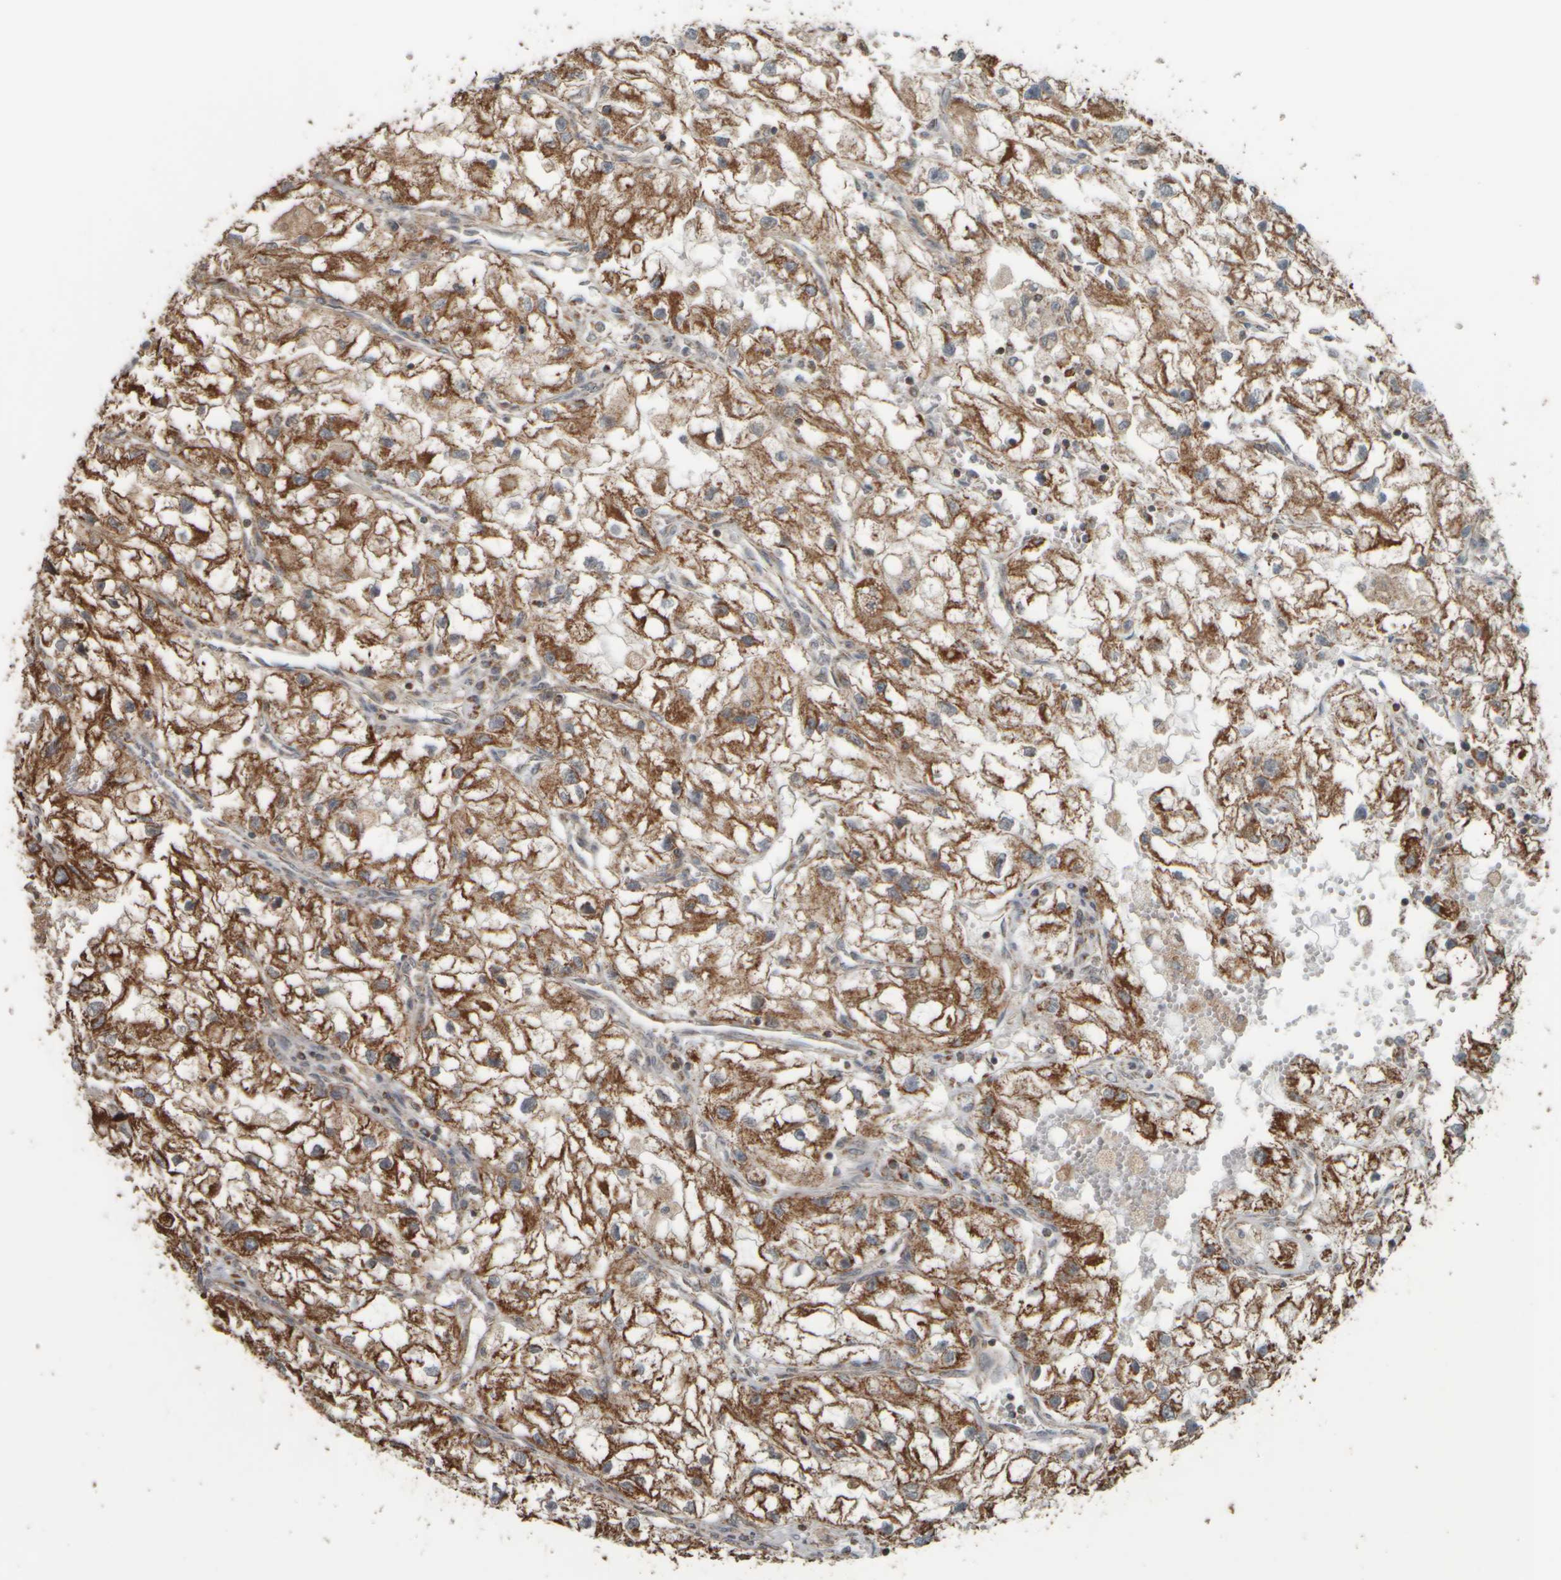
{"staining": {"intensity": "strong", "quantity": ">75%", "location": "cytoplasmic/membranous"}, "tissue": "renal cancer", "cell_type": "Tumor cells", "image_type": "cancer", "snomed": [{"axis": "morphology", "description": "Adenocarcinoma, NOS"}, {"axis": "topography", "description": "Kidney"}], "caption": "Protein analysis of renal adenocarcinoma tissue displays strong cytoplasmic/membranous staining in about >75% of tumor cells. Using DAB (brown) and hematoxylin (blue) stains, captured at high magnification using brightfield microscopy.", "gene": "APBB2", "patient": {"sex": "female", "age": 70}}